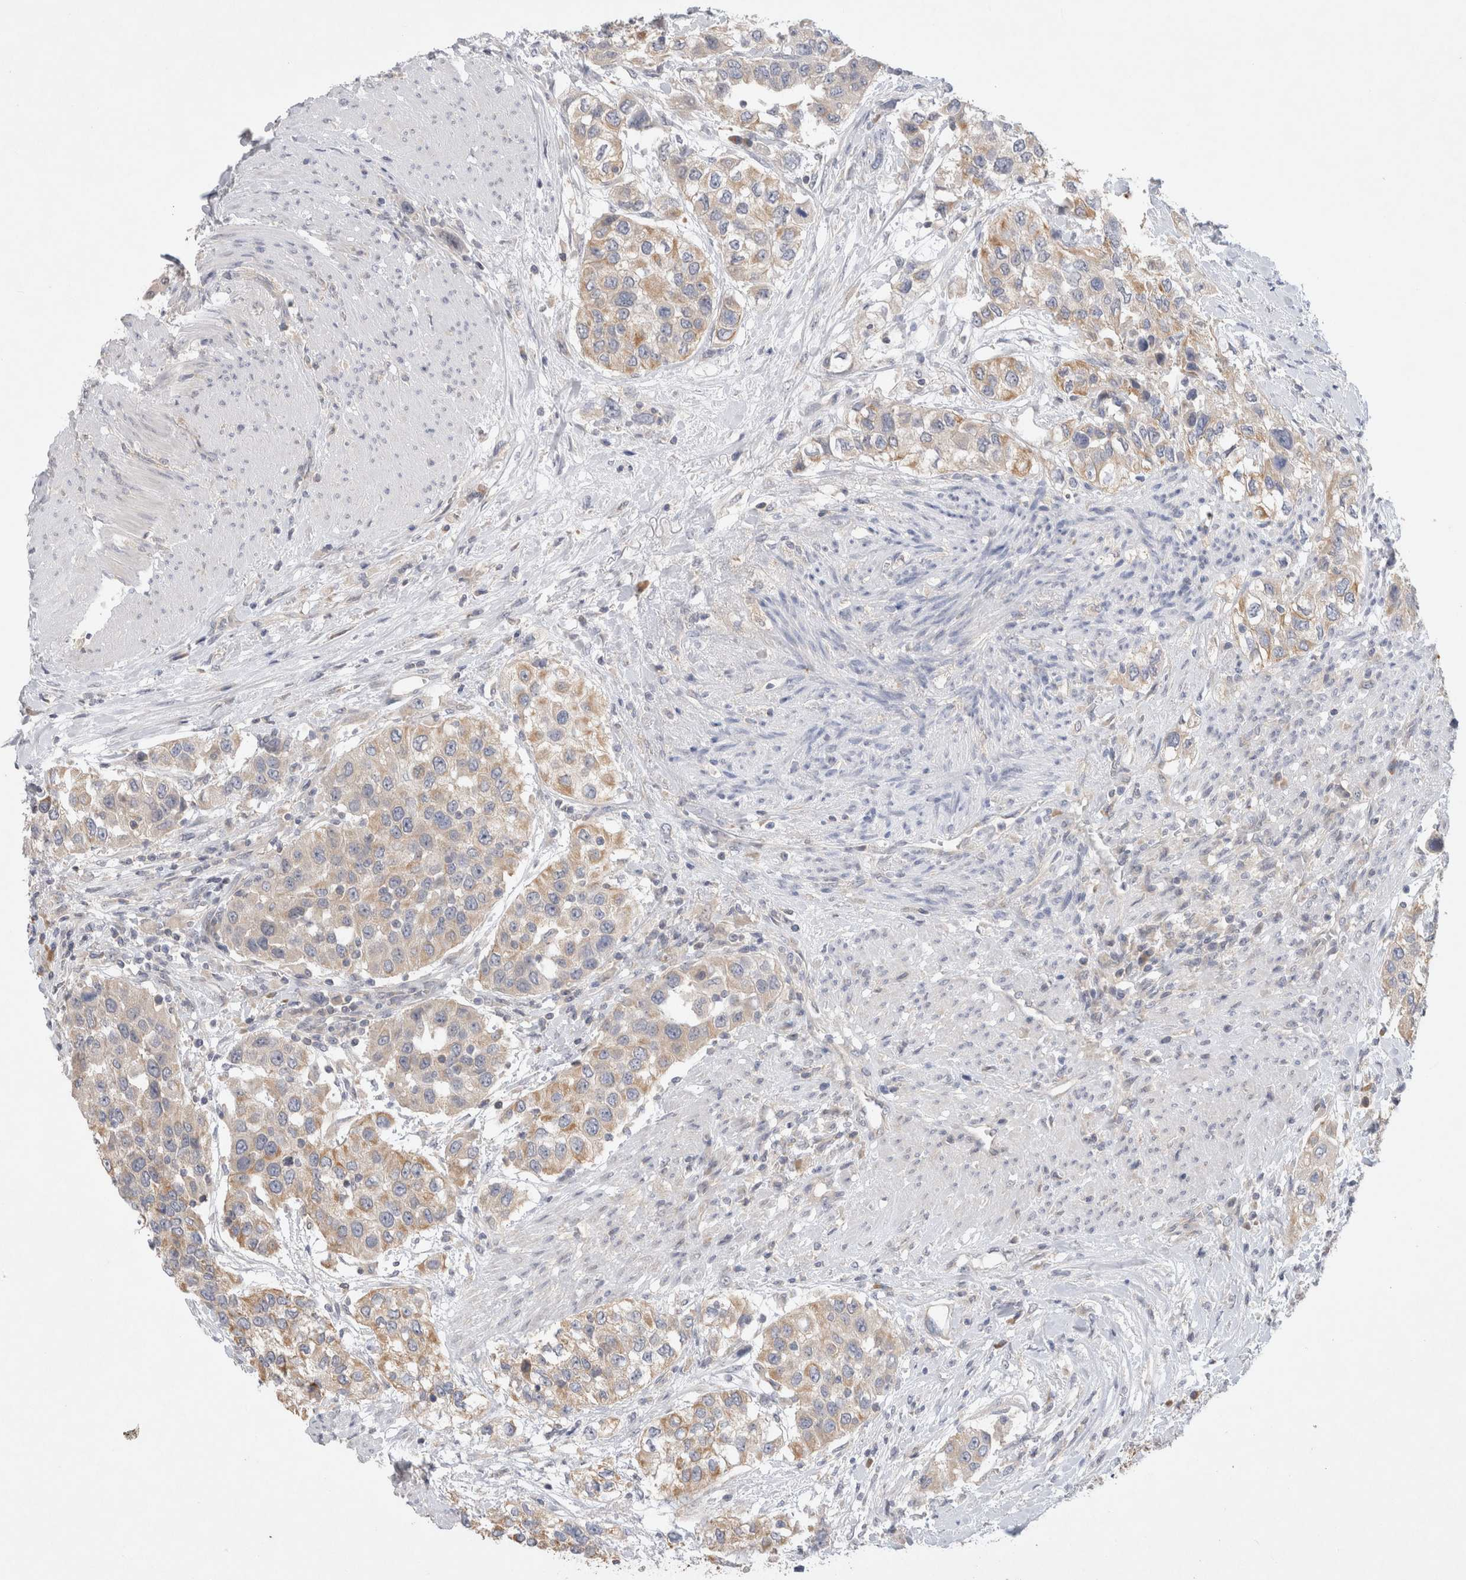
{"staining": {"intensity": "weak", "quantity": "25%-75%", "location": "cytoplasmic/membranous"}, "tissue": "urothelial cancer", "cell_type": "Tumor cells", "image_type": "cancer", "snomed": [{"axis": "morphology", "description": "Urothelial carcinoma, High grade"}, {"axis": "topography", "description": "Urinary bladder"}], "caption": "The photomicrograph demonstrates staining of urothelial carcinoma (high-grade), revealing weak cytoplasmic/membranous protein expression (brown color) within tumor cells. (Brightfield microscopy of DAB IHC at high magnification).", "gene": "GAS1", "patient": {"sex": "female", "age": 80}}